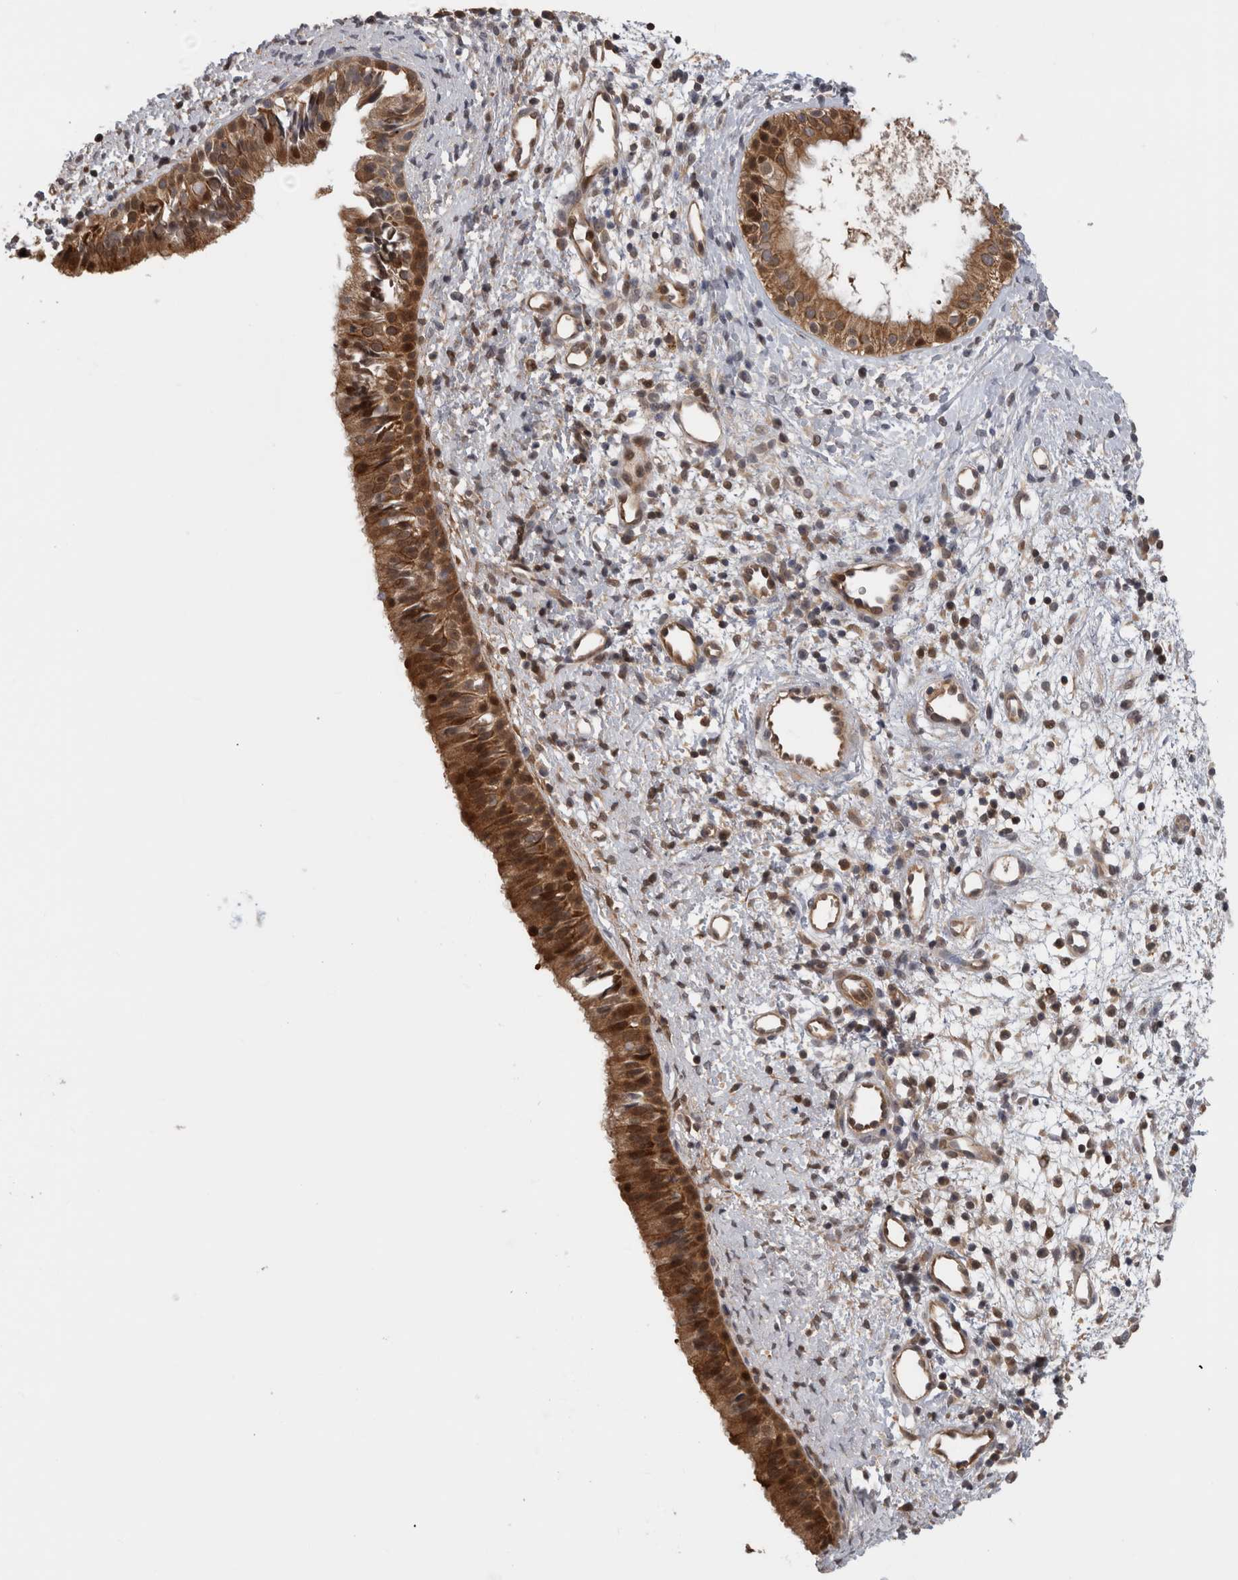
{"staining": {"intensity": "strong", "quantity": "25%-75%", "location": "cytoplasmic/membranous,nuclear"}, "tissue": "nasopharynx", "cell_type": "Respiratory epithelial cells", "image_type": "normal", "snomed": [{"axis": "morphology", "description": "Normal tissue, NOS"}, {"axis": "topography", "description": "Nasopharynx"}], "caption": "Nasopharynx stained with DAB IHC exhibits high levels of strong cytoplasmic/membranous,nuclear expression in about 25%-75% of respiratory epithelial cells.", "gene": "USH1G", "patient": {"sex": "male", "age": 22}}